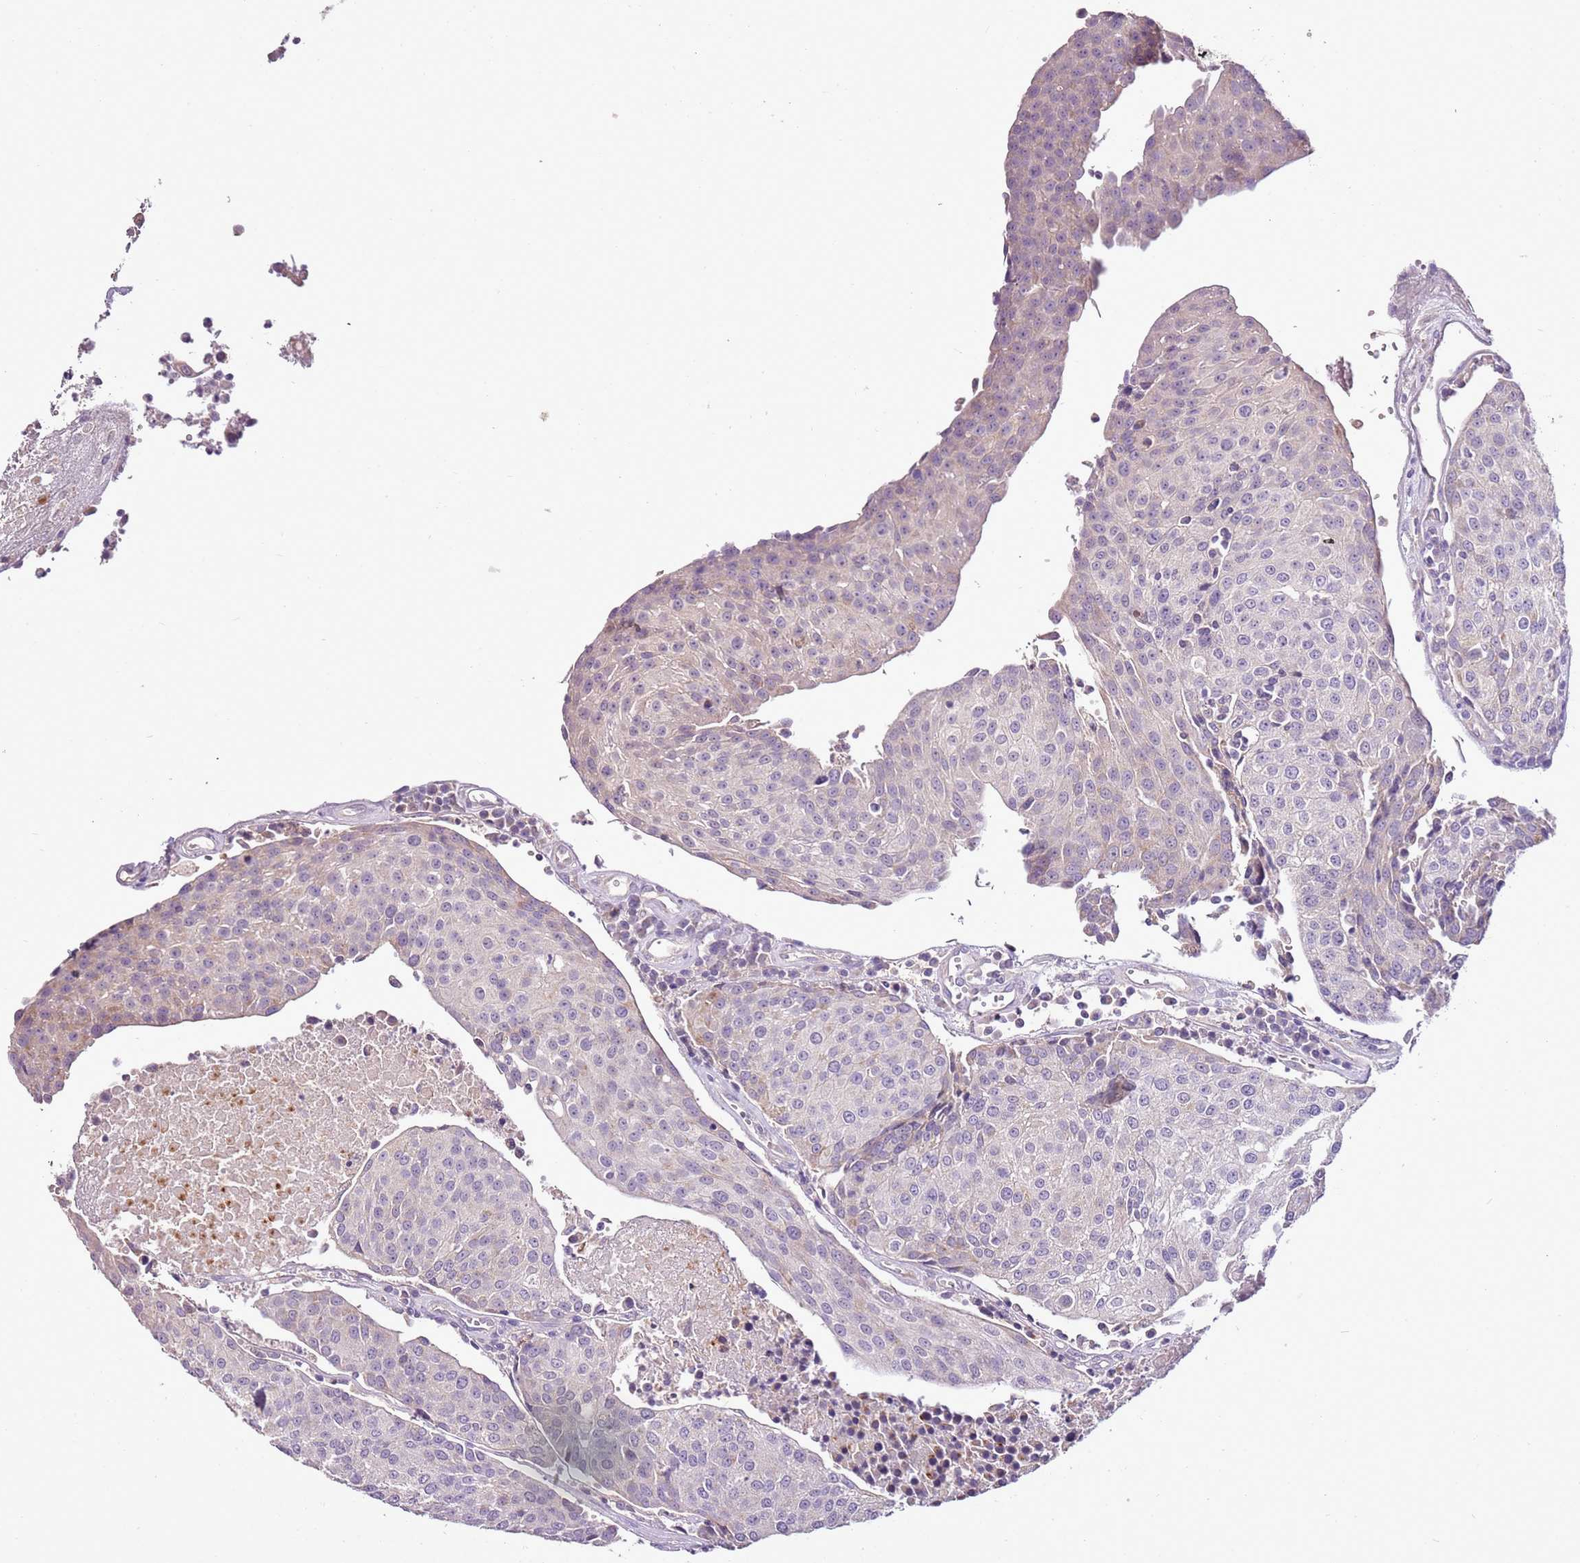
{"staining": {"intensity": "negative", "quantity": "none", "location": "none"}, "tissue": "urothelial cancer", "cell_type": "Tumor cells", "image_type": "cancer", "snomed": [{"axis": "morphology", "description": "Urothelial carcinoma, High grade"}, {"axis": "topography", "description": "Urinary bladder"}], "caption": "Immunohistochemical staining of human high-grade urothelial carcinoma reveals no significant expression in tumor cells.", "gene": "CMKLR1", "patient": {"sex": "female", "age": 85}}